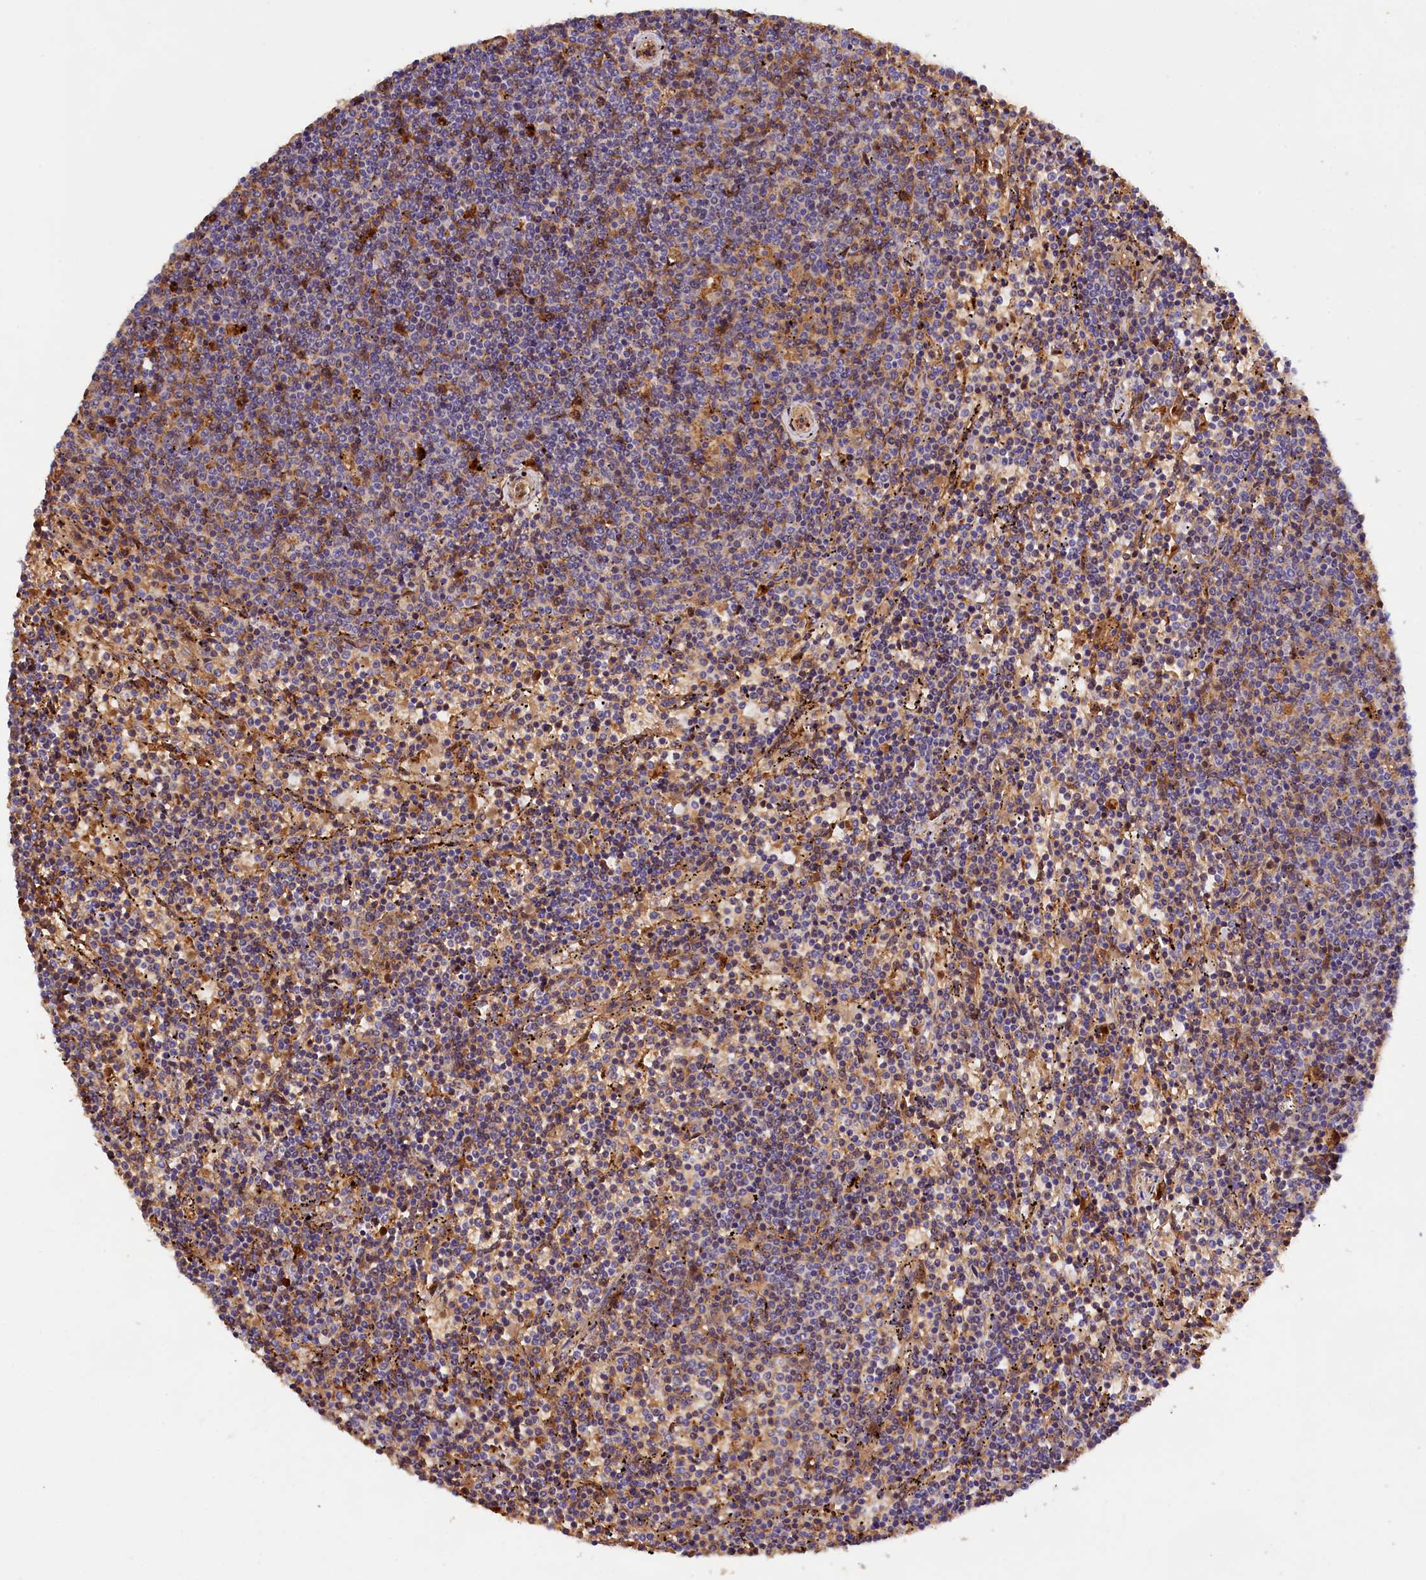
{"staining": {"intensity": "moderate", "quantity": "<25%", "location": "cytoplasmic/membranous"}, "tissue": "lymphoma", "cell_type": "Tumor cells", "image_type": "cancer", "snomed": [{"axis": "morphology", "description": "Malignant lymphoma, non-Hodgkin's type, Low grade"}, {"axis": "topography", "description": "Spleen"}], "caption": "Brown immunohistochemical staining in human malignant lymphoma, non-Hodgkin's type (low-grade) demonstrates moderate cytoplasmic/membranous staining in about <25% of tumor cells. The protein is shown in brown color, while the nuclei are stained blue.", "gene": "PHAF1", "patient": {"sex": "female", "age": 50}}